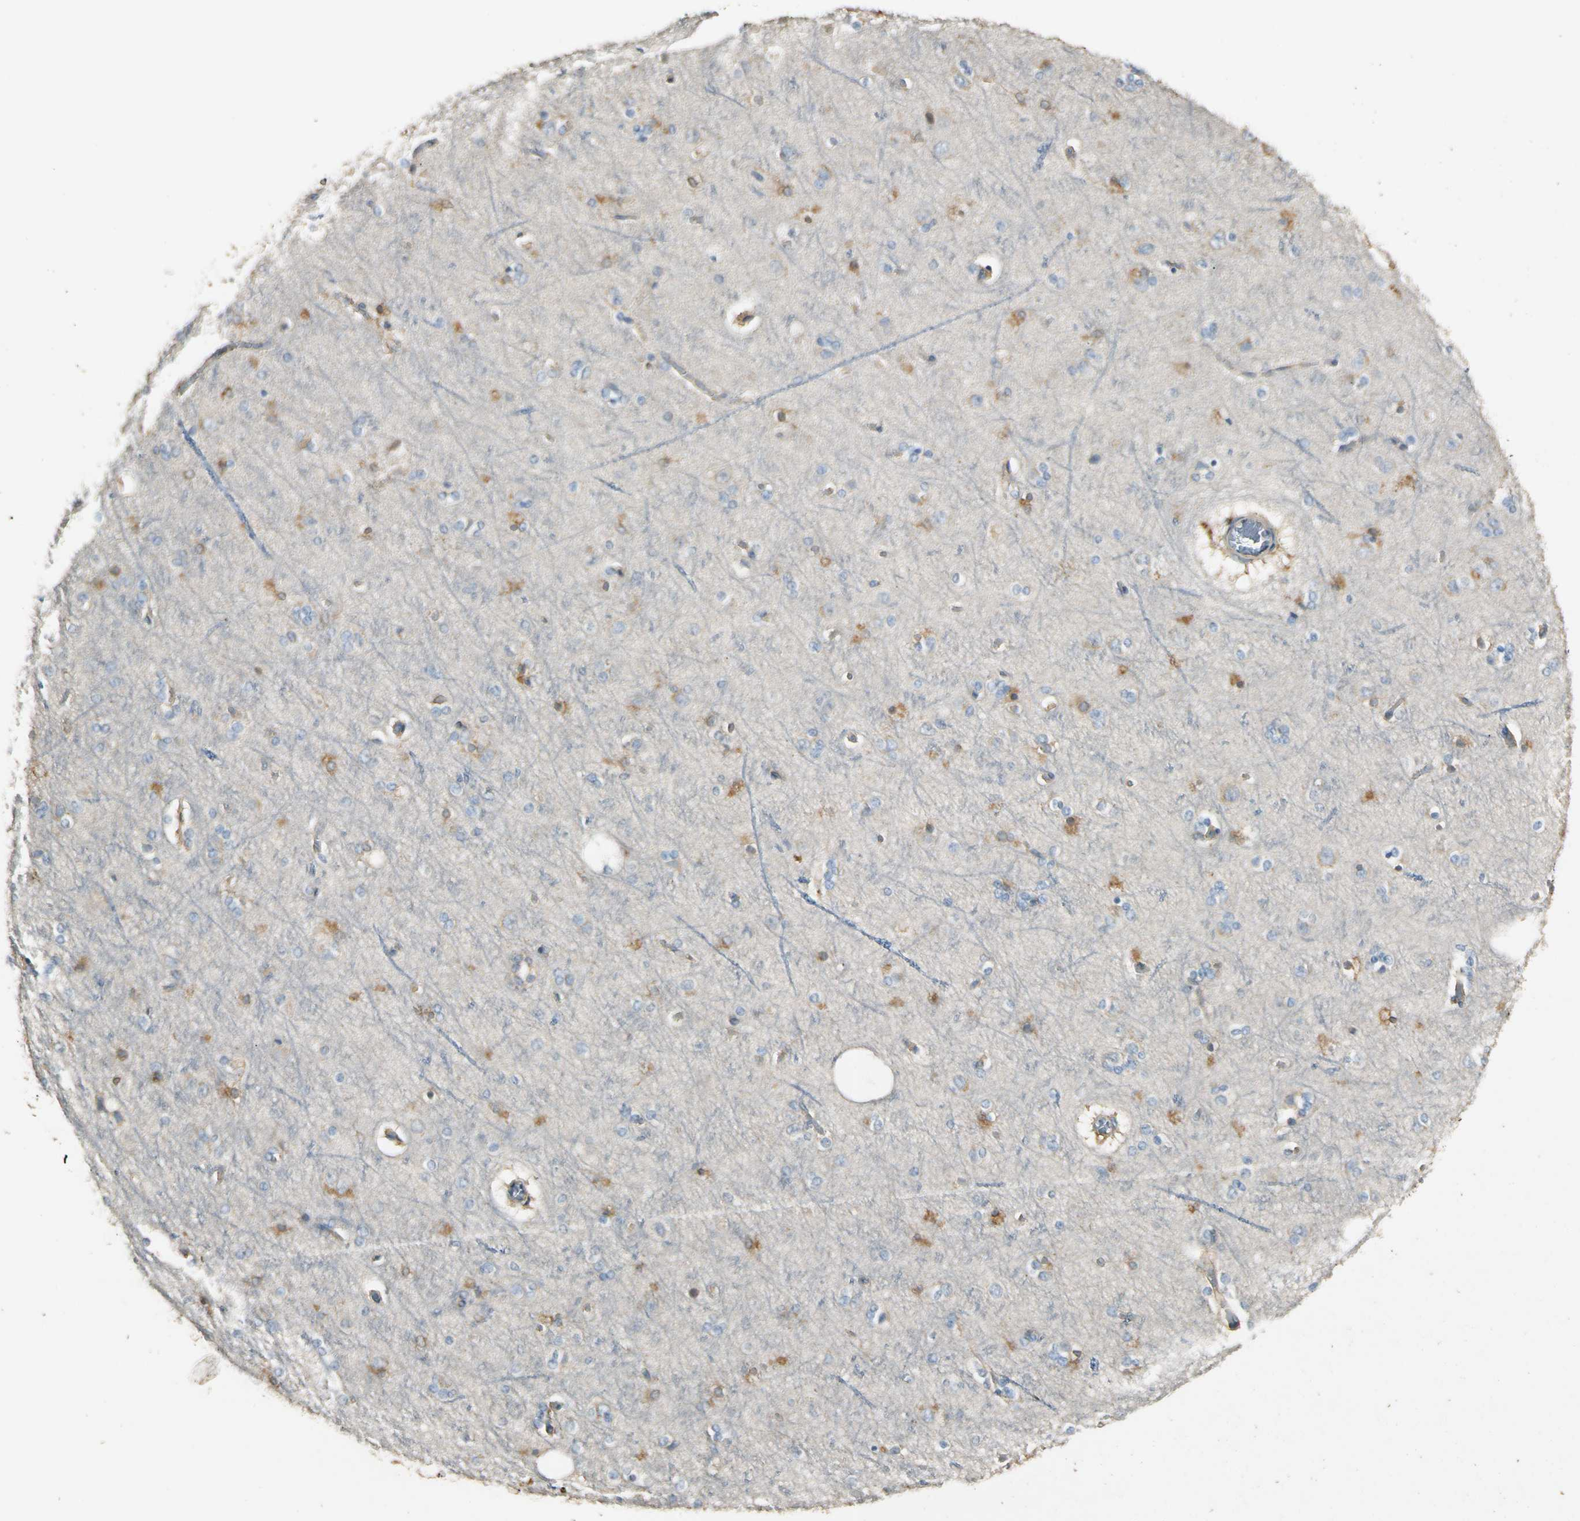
{"staining": {"intensity": "weak", "quantity": ">75%", "location": "cytoplasmic/membranous"}, "tissue": "cerebral cortex", "cell_type": "Endothelial cells", "image_type": "normal", "snomed": [{"axis": "morphology", "description": "Normal tissue, NOS"}, {"axis": "topography", "description": "Cerebral cortex"}], "caption": "This is a micrograph of immunohistochemistry (IHC) staining of benign cerebral cortex, which shows weak positivity in the cytoplasmic/membranous of endothelial cells.", "gene": "PLXNA1", "patient": {"sex": "female", "age": 54}}